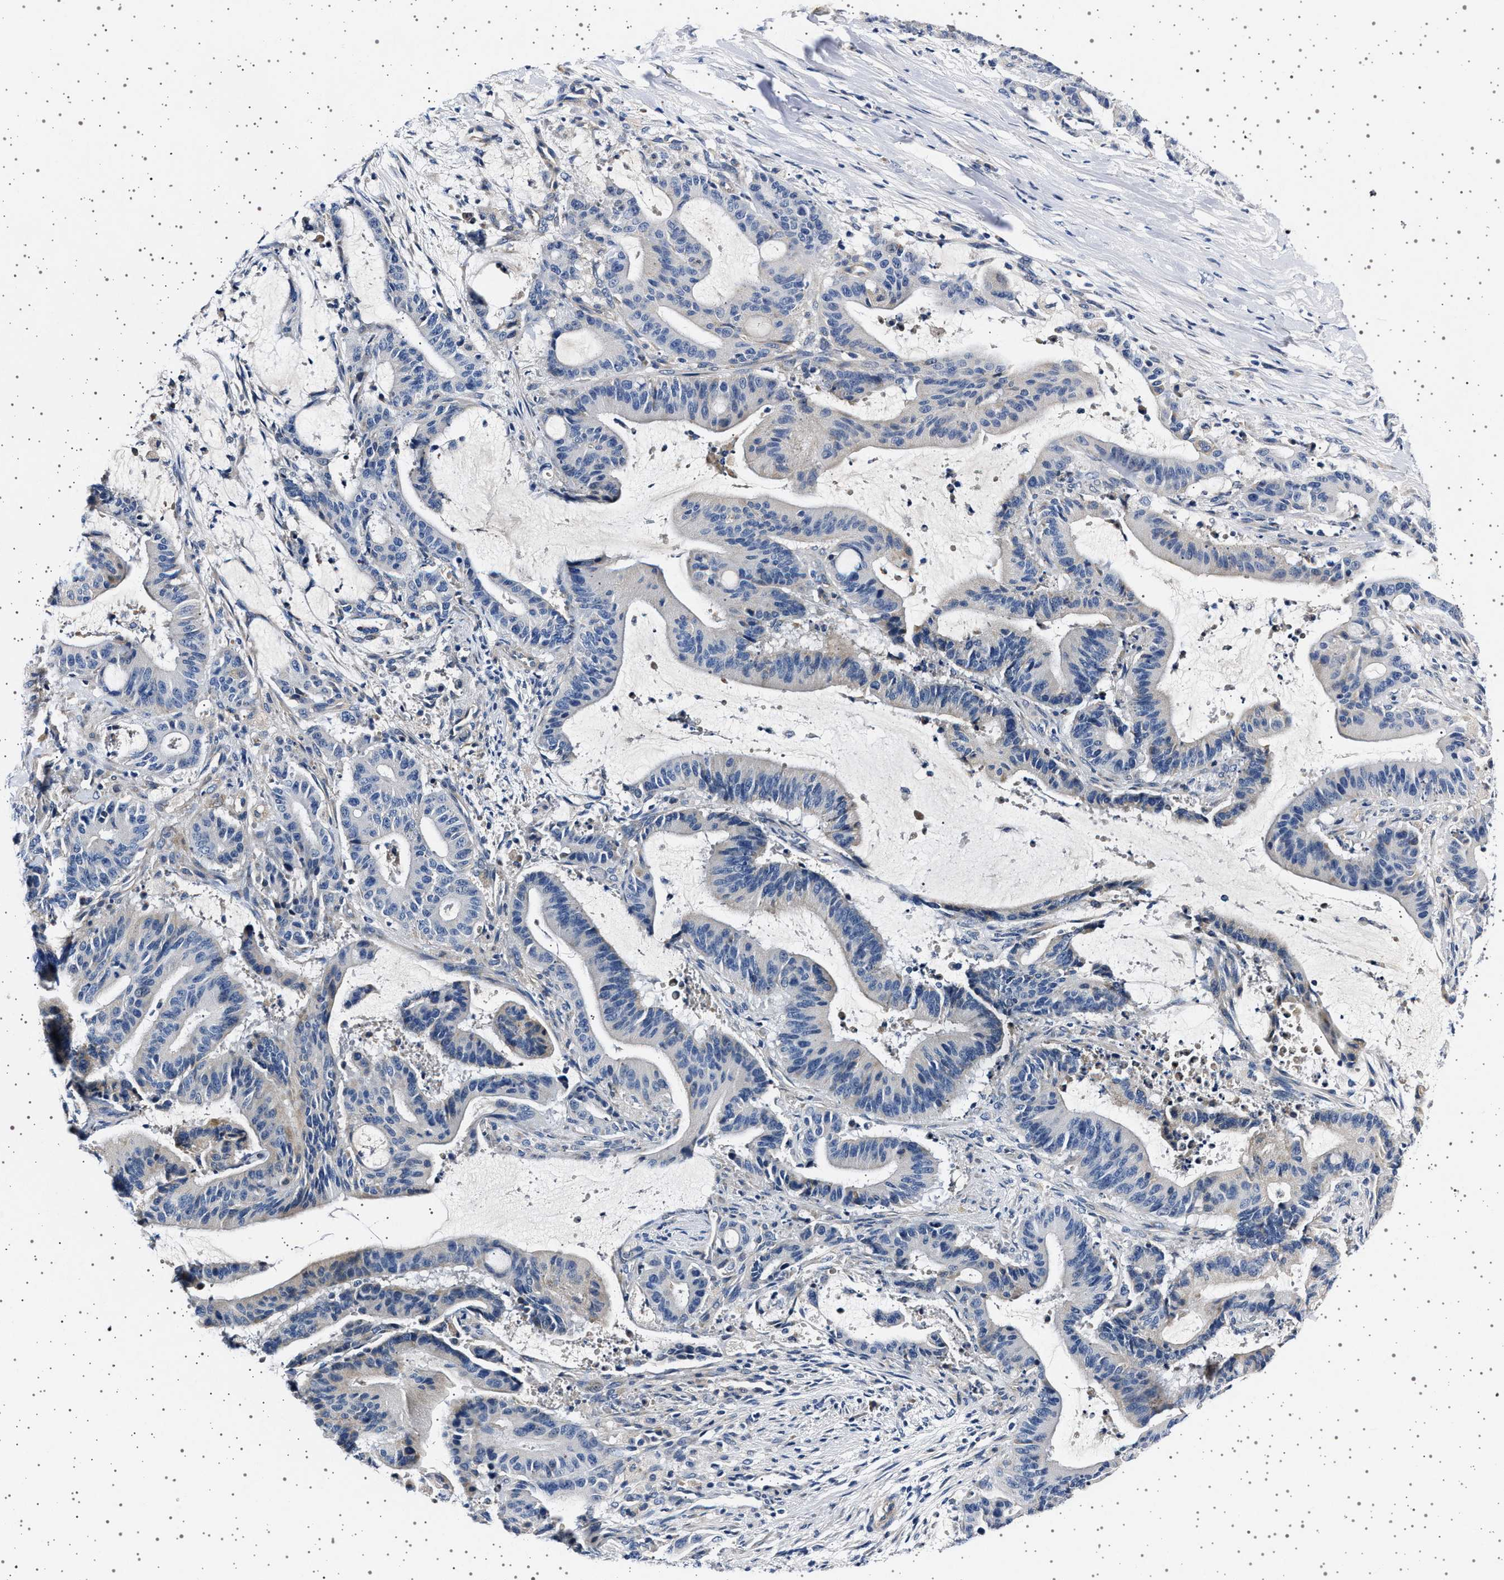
{"staining": {"intensity": "negative", "quantity": "none", "location": "none"}, "tissue": "liver cancer", "cell_type": "Tumor cells", "image_type": "cancer", "snomed": [{"axis": "morphology", "description": "Normal tissue, NOS"}, {"axis": "morphology", "description": "Cholangiocarcinoma"}, {"axis": "topography", "description": "Liver"}, {"axis": "topography", "description": "Peripheral nerve tissue"}], "caption": "Tumor cells show no significant positivity in liver cancer. (Stains: DAB (3,3'-diaminobenzidine) immunohistochemistry (IHC) with hematoxylin counter stain, Microscopy: brightfield microscopy at high magnification).", "gene": "TRMT10B", "patient": {"sex": "female", "age": 73}}